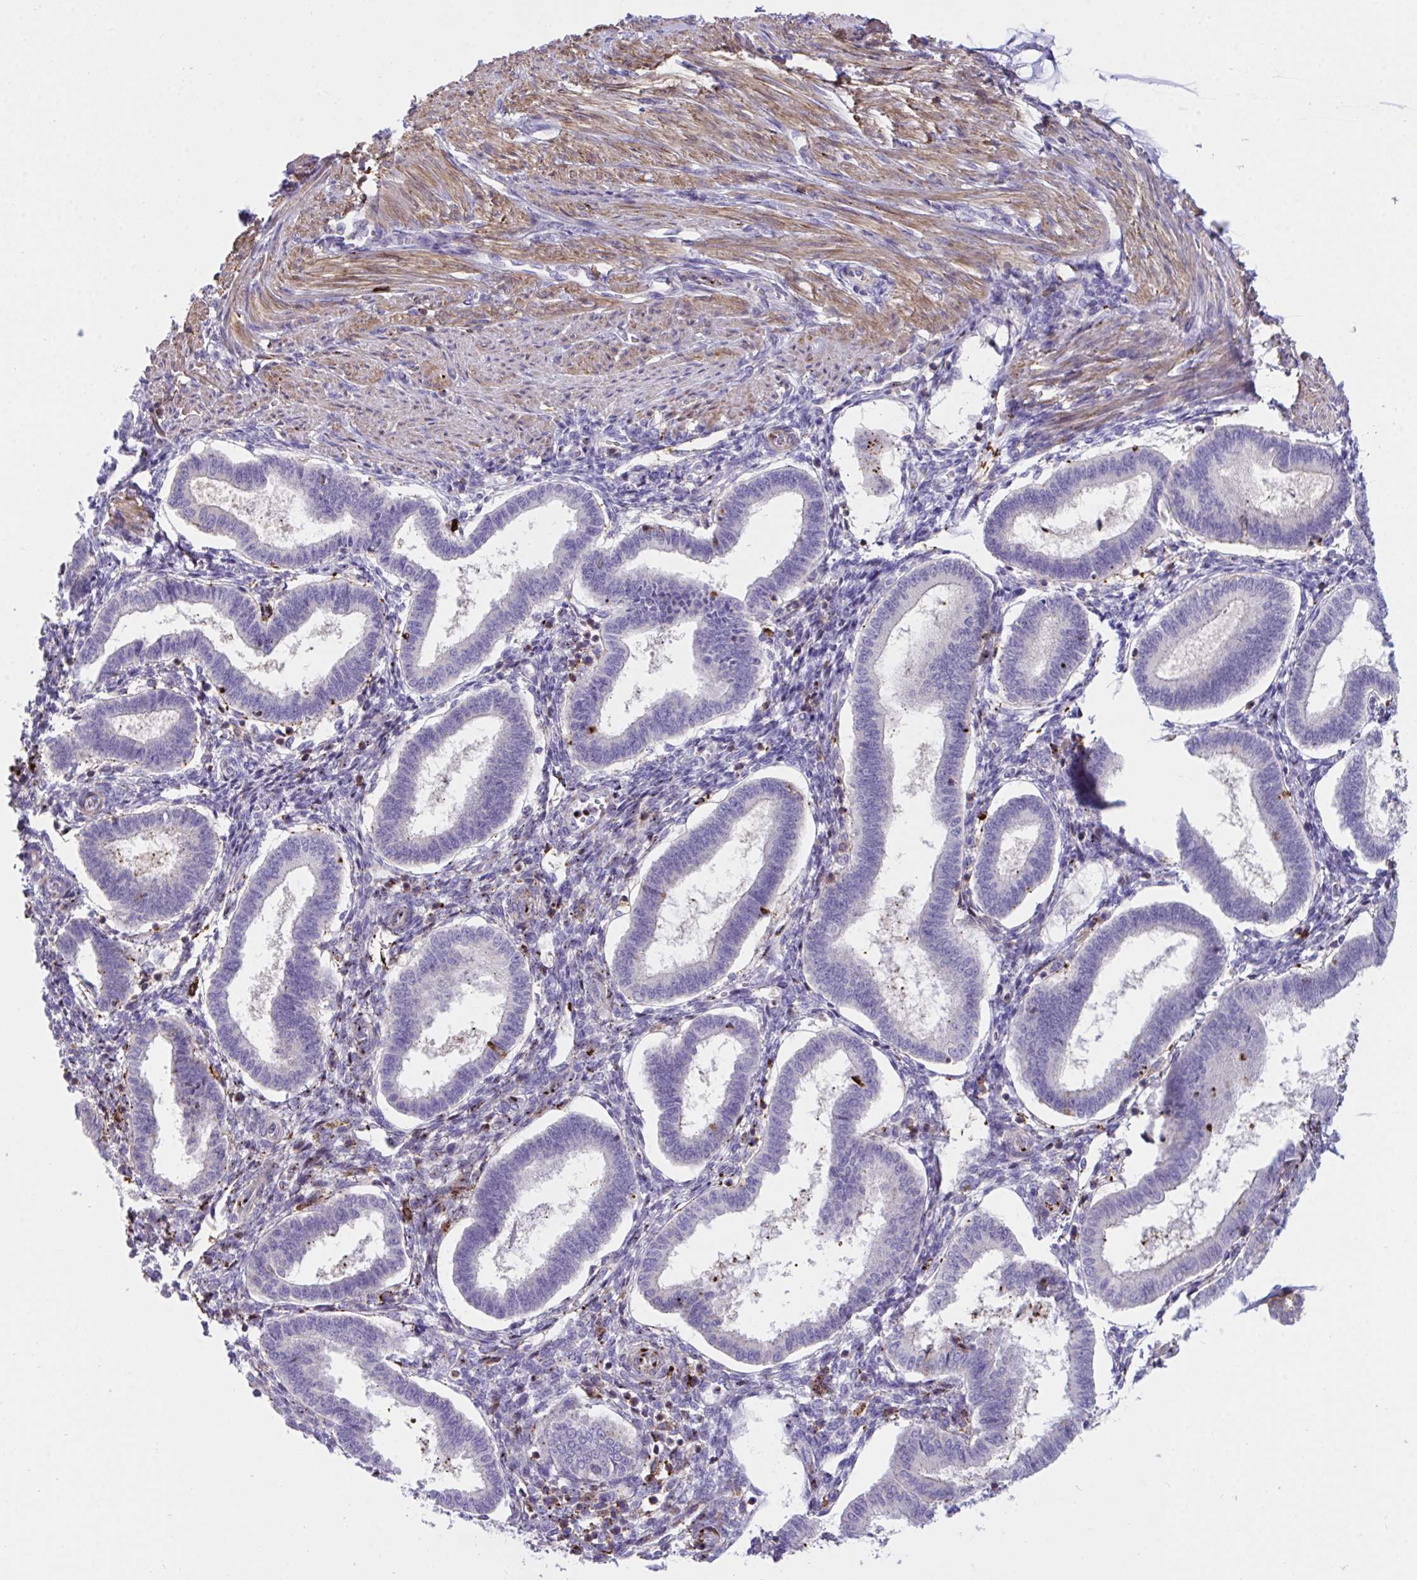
{"staining": {"intensity": "negative", "quantity": "none", "location": "none"}, "tissue": "endometrium", "cell_type": "Cells in endometrial stroma", "image_type": "normal", "snomed": [{"axis": "morphology", "description": "Normal tissue, NOS"}, {"axis": "topography", "description": "Endometrium"}], "caption": "Immunohistochemistry histopathology image of normal endometrium: endometrium stained with DAB (3,3'-diaminobenzidine) demonstrates no significant protein expression in cells in endometrial stroma.", "gene": "PPIH", "patient": {"sex": "female", "age": 24}}